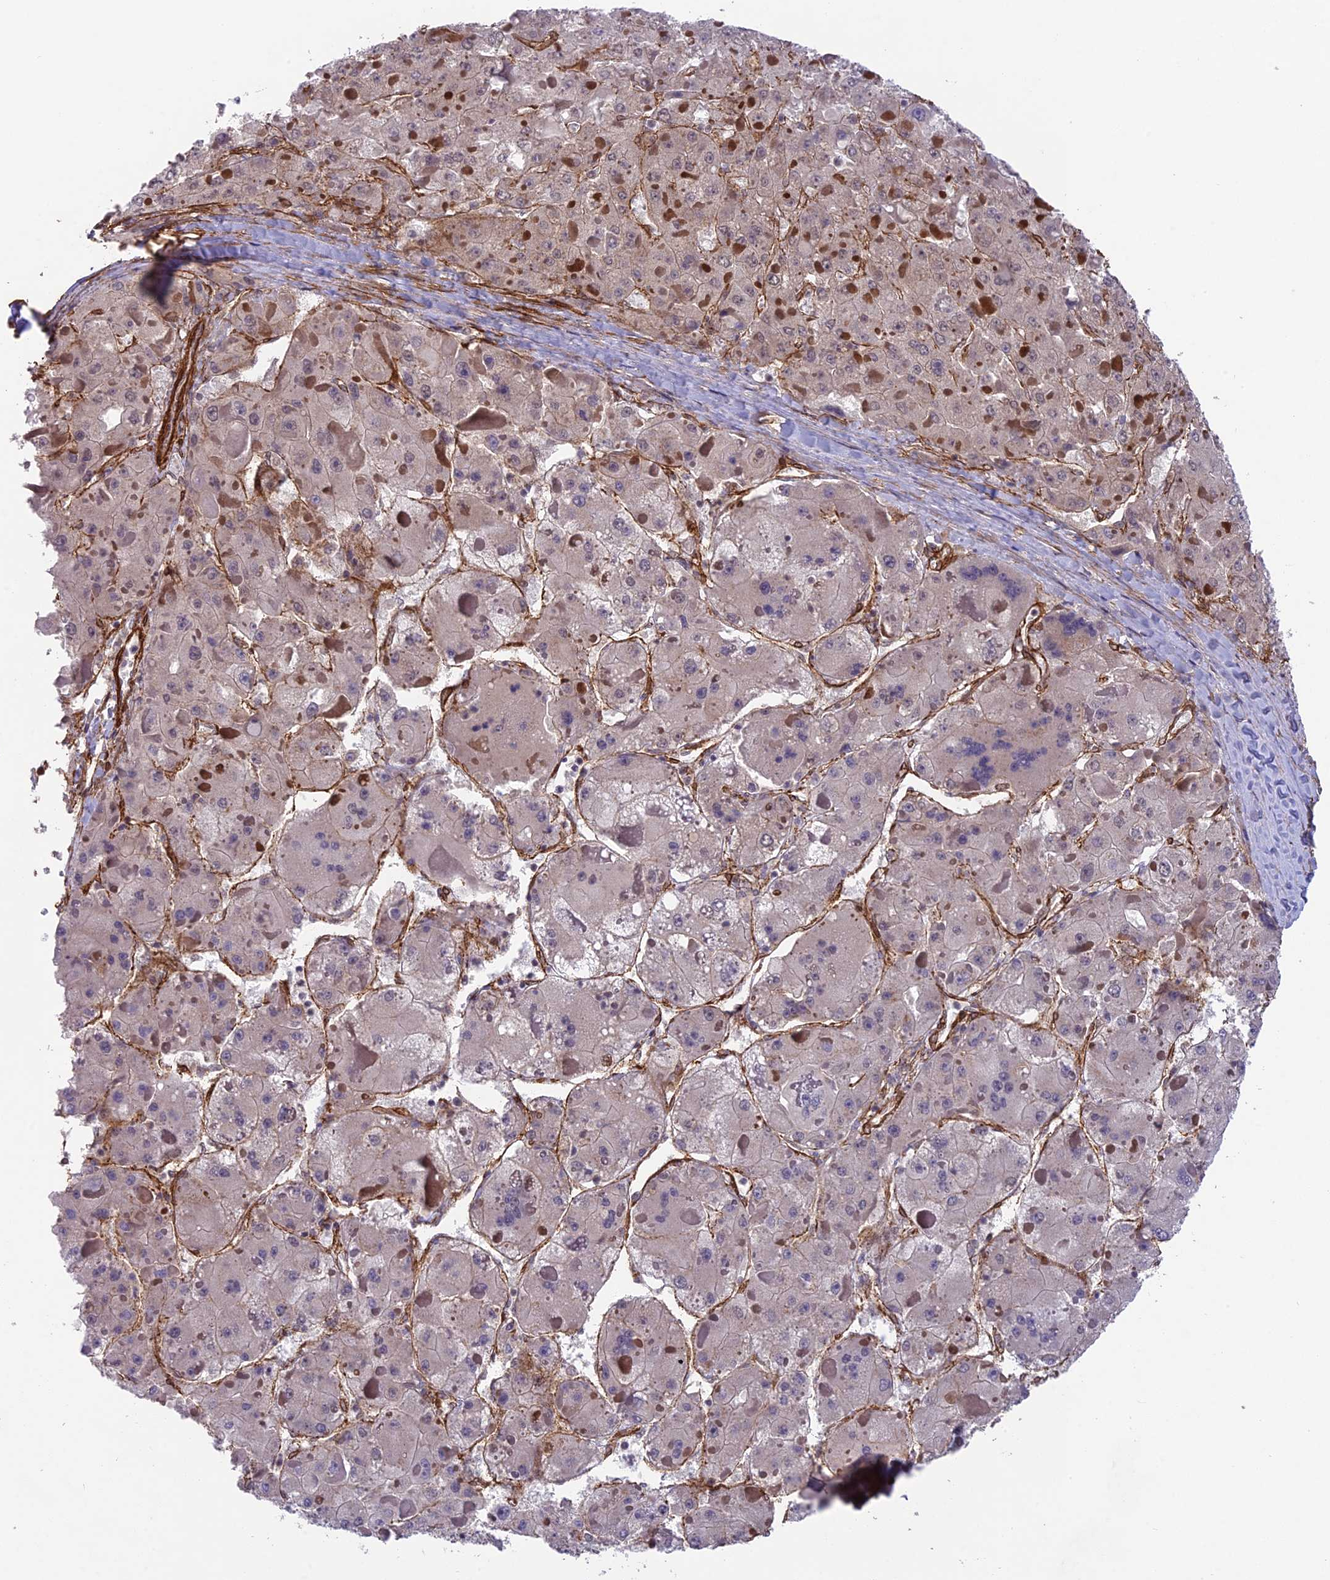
{"staining": {"intensity": "negative", "quantity": "none", "location": "none"}, "tissue": "liver cancer", "cell_type": "Tumor cells", "image_type": "cancer", "snomed": [{"axis": "morphology", "description": "Carcinoma, Hepatocellular, NOS"}, {"axis": "topography", "description": "Liver"}], "caption": "High power microscopy histopathology image of an IHC micrograph of liver cancer, revealing no significant staining in tumor cells.", "gene": "TNS1", "patient": {"sex": "female", "age": 73}}